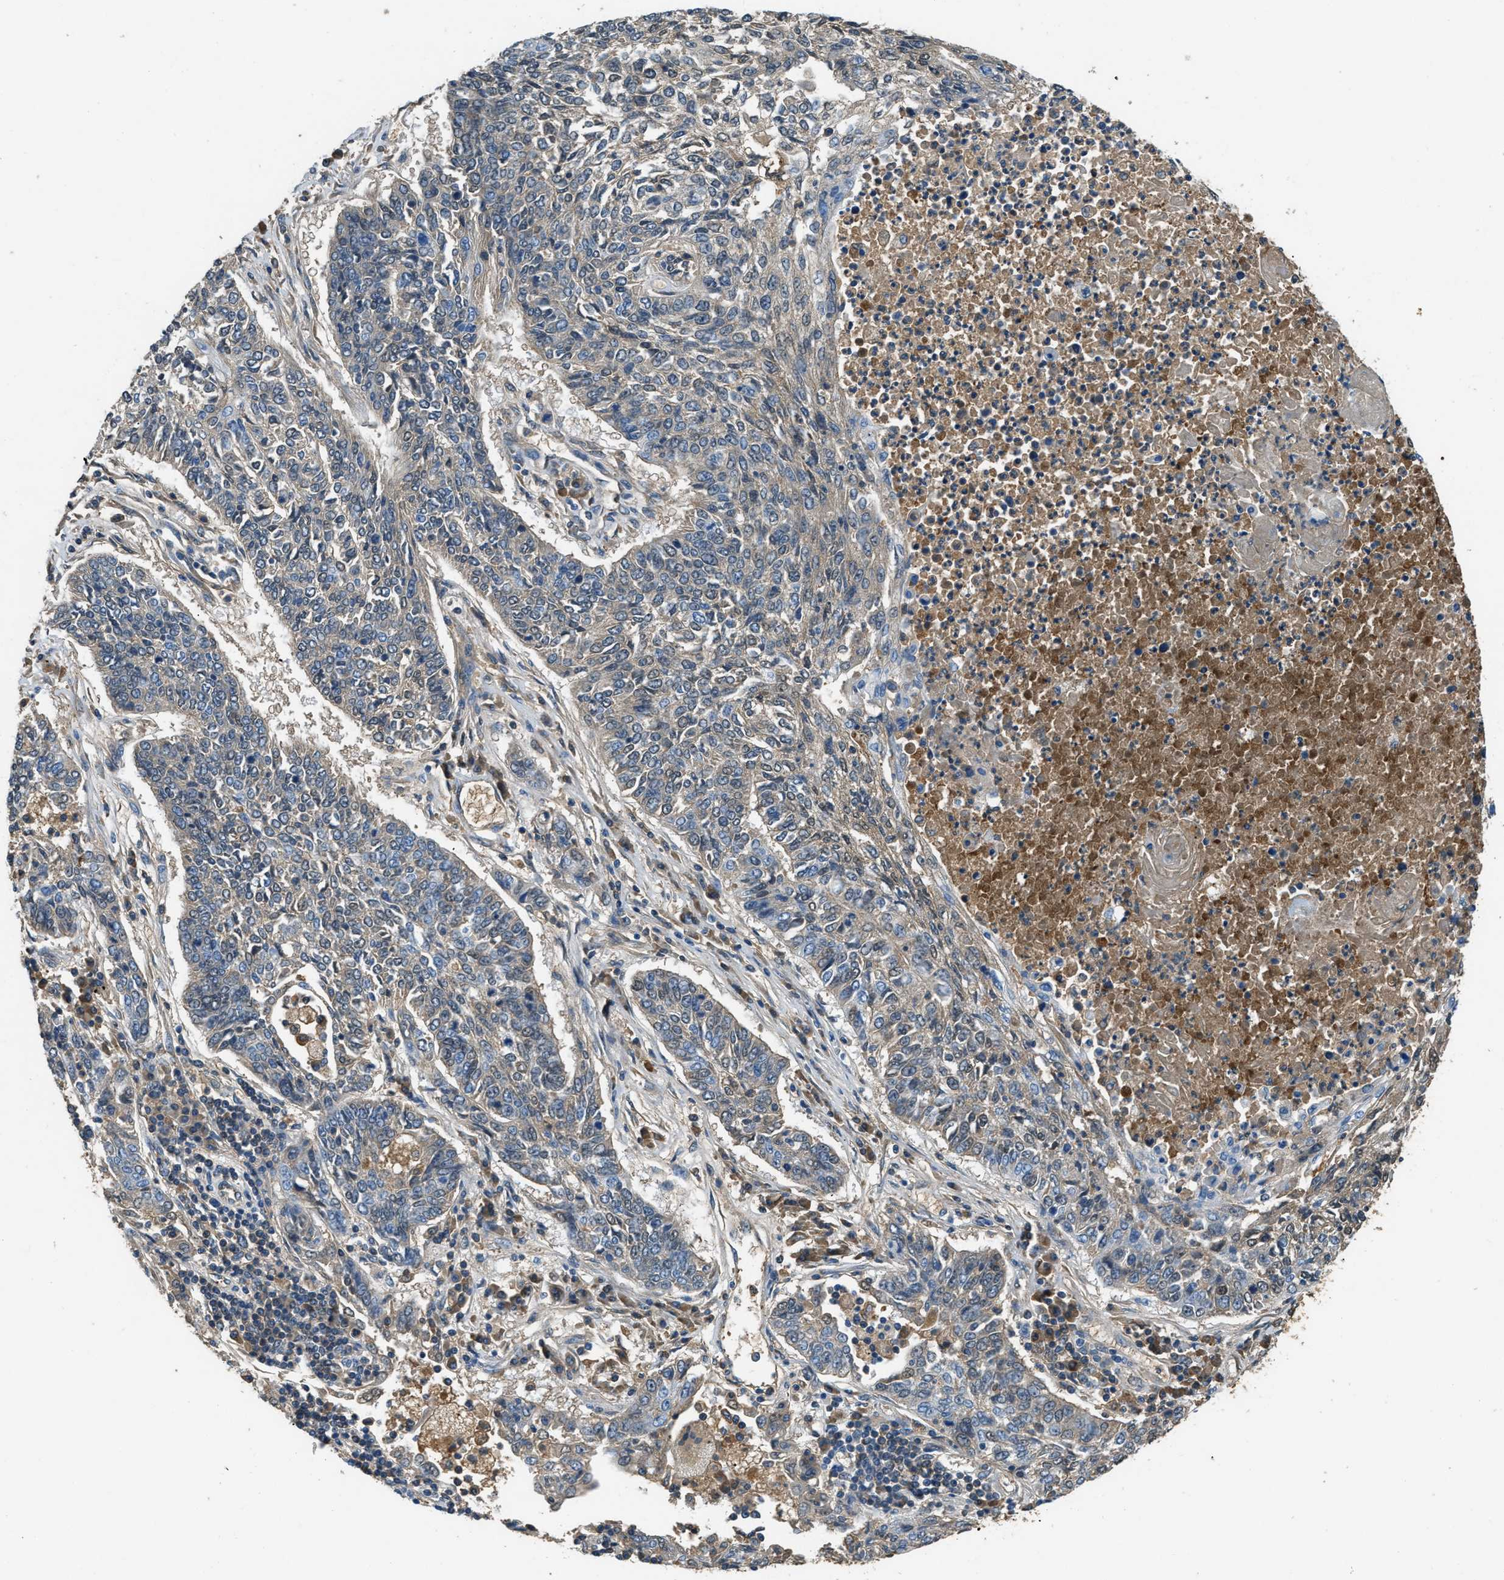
{"staining": {"intensity": "weak", "quantity": "<25%", "location": "cytoplasmic/membranous"}, "tissue": "lung cancer", "cell_type": "Tumor cells", "image_type": "cancer", "snomed": [{"axis": "morphology", "description": "Normal tissue, NOS"}, {"axis": "morphology", "description": "Squamous cell carcinoma, NOS"}, {"axis": "topography", "description": "Cartilage tissue"}, {"axis": "topography", "description": "Bronchus"}, {"axis": "topography", "description": "Lung"}], "caption": "High magnification brightfield microscopy of lung cancer stained with DAB (brown) and counterstained with hematoxylin (blue): tumor cells show no significant expression.", "gene": "STC1", "patient": {"sex": "female", "age": 49}}